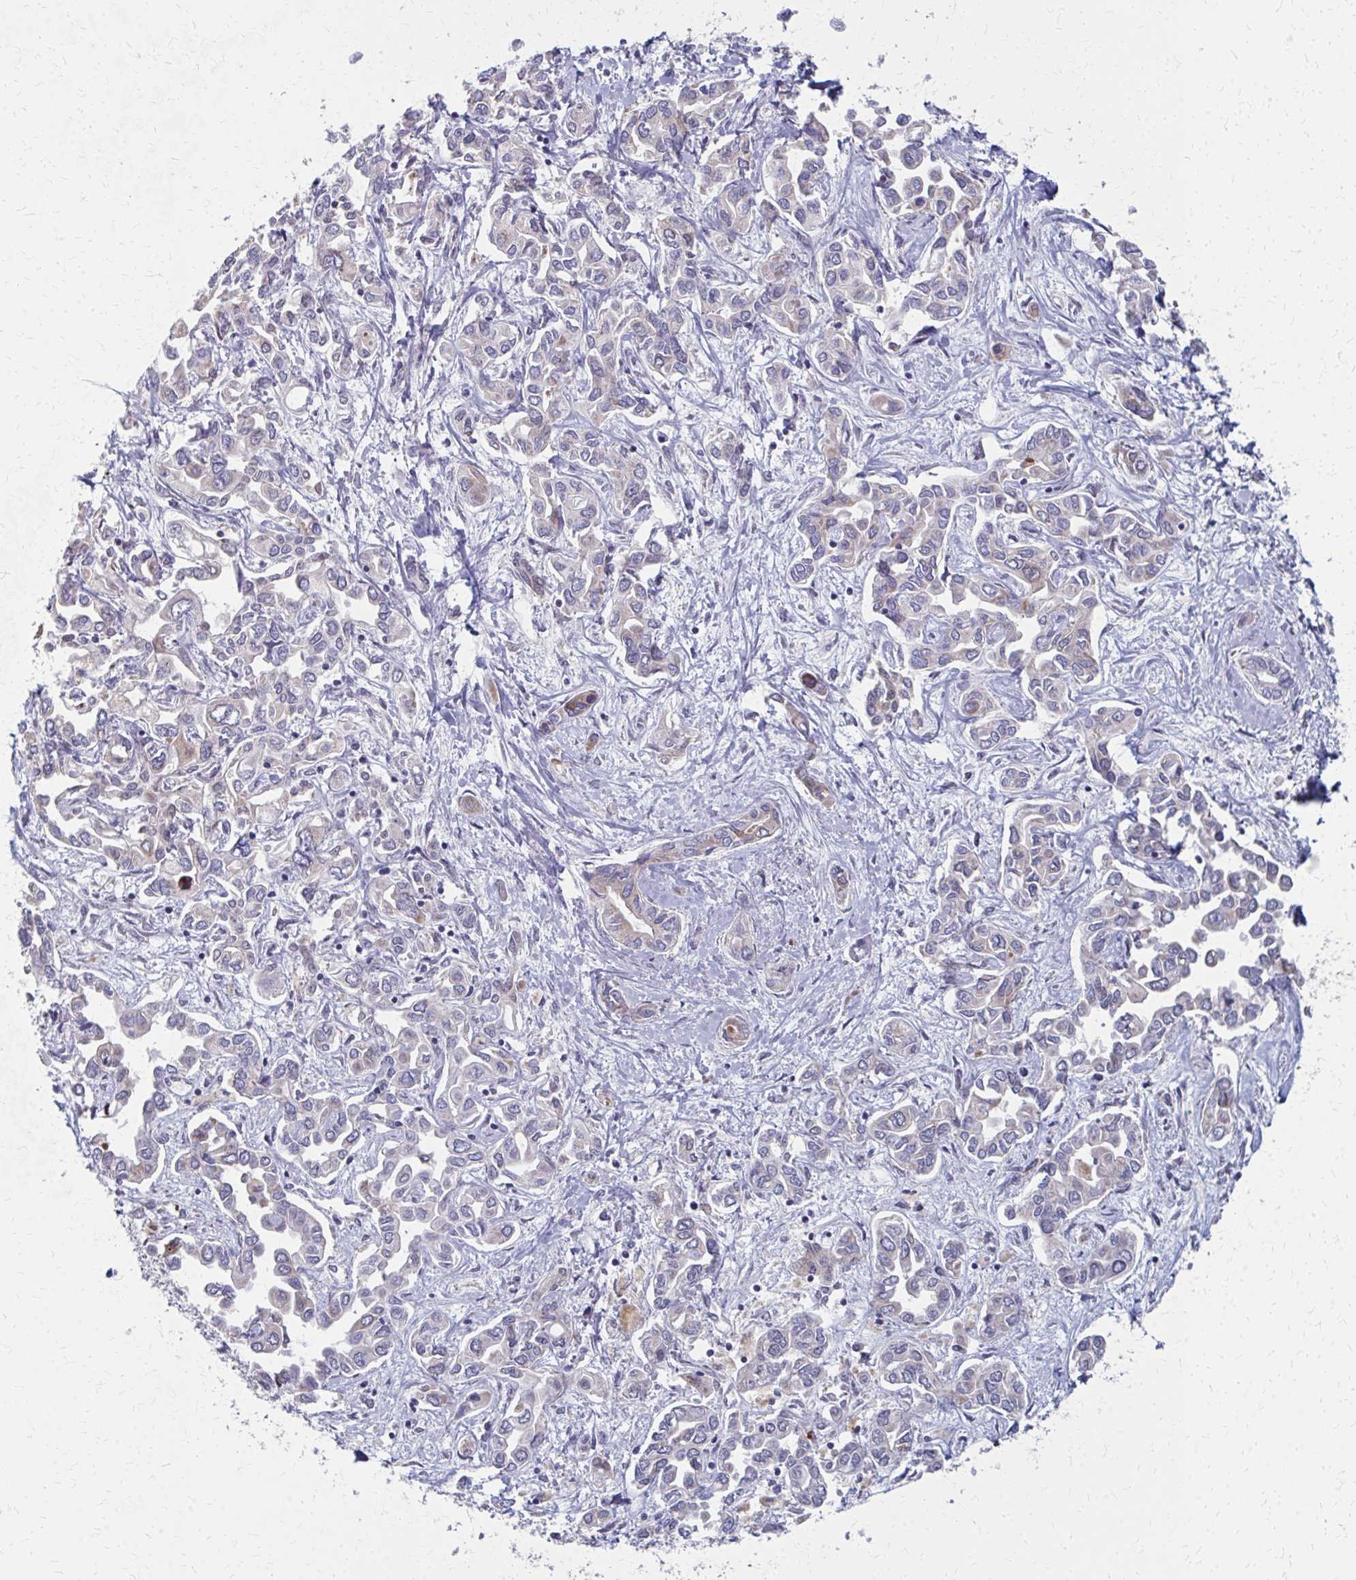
{"staining": {"intensity": "negative", "quantity": "none", "location": "none"}, "tissue": "liver cancer", "cell_type": "Tumor cells", "image_type": "cancer", "snomed": [{"axis": "morphology", "description": "Cholangiocarcinoma"}, {"axis": "topography", "description": "Liver"}], "caption": "IHC image of cholangiocarcinoma (liver) stained for a protein (brown), which demonstrates no staining in tumor cells.", "gene": "FAHD1", "patient": {"sex": "female", "age": 64}}